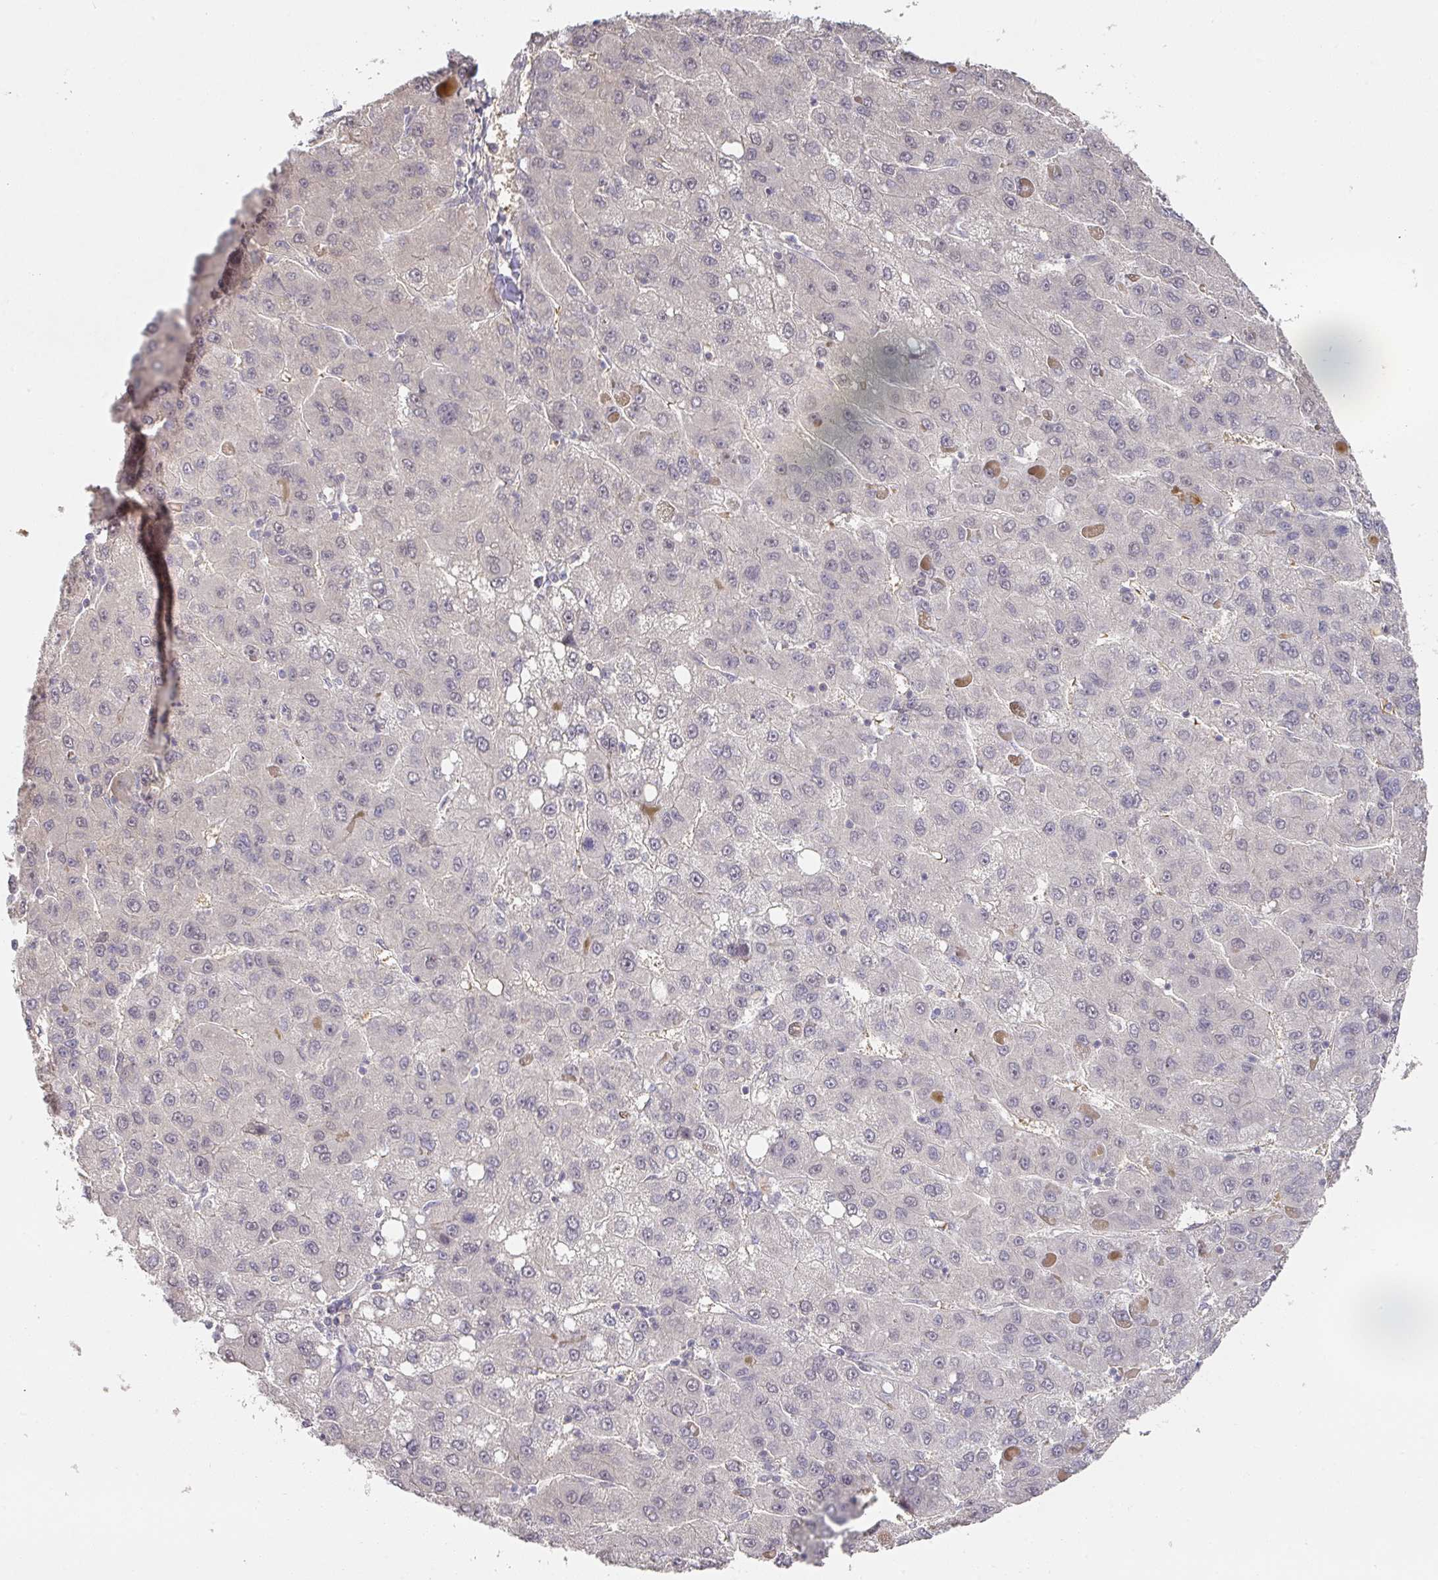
{"staining": {"intensity": "negative", "quantity": "none", "location": "none"}, "tissue": "liver cancer", "cell_type": "Tumor cells", "image_type": "cancer", "snomed": [{"axis": "morphology", "description": "Carcinoma, Hepatocellular, NOS"}, {"axis": "topography", "description": "Liver"}], "caption": "Immunohistochemistry (IHC) micrograph of human liver cancer (hepatocellular carcinoma) stained for a protein (brown), which reveals no staining in tumor cells.", "gene": "FOXN4", "patient": {"sex": "female", "age": 82}}